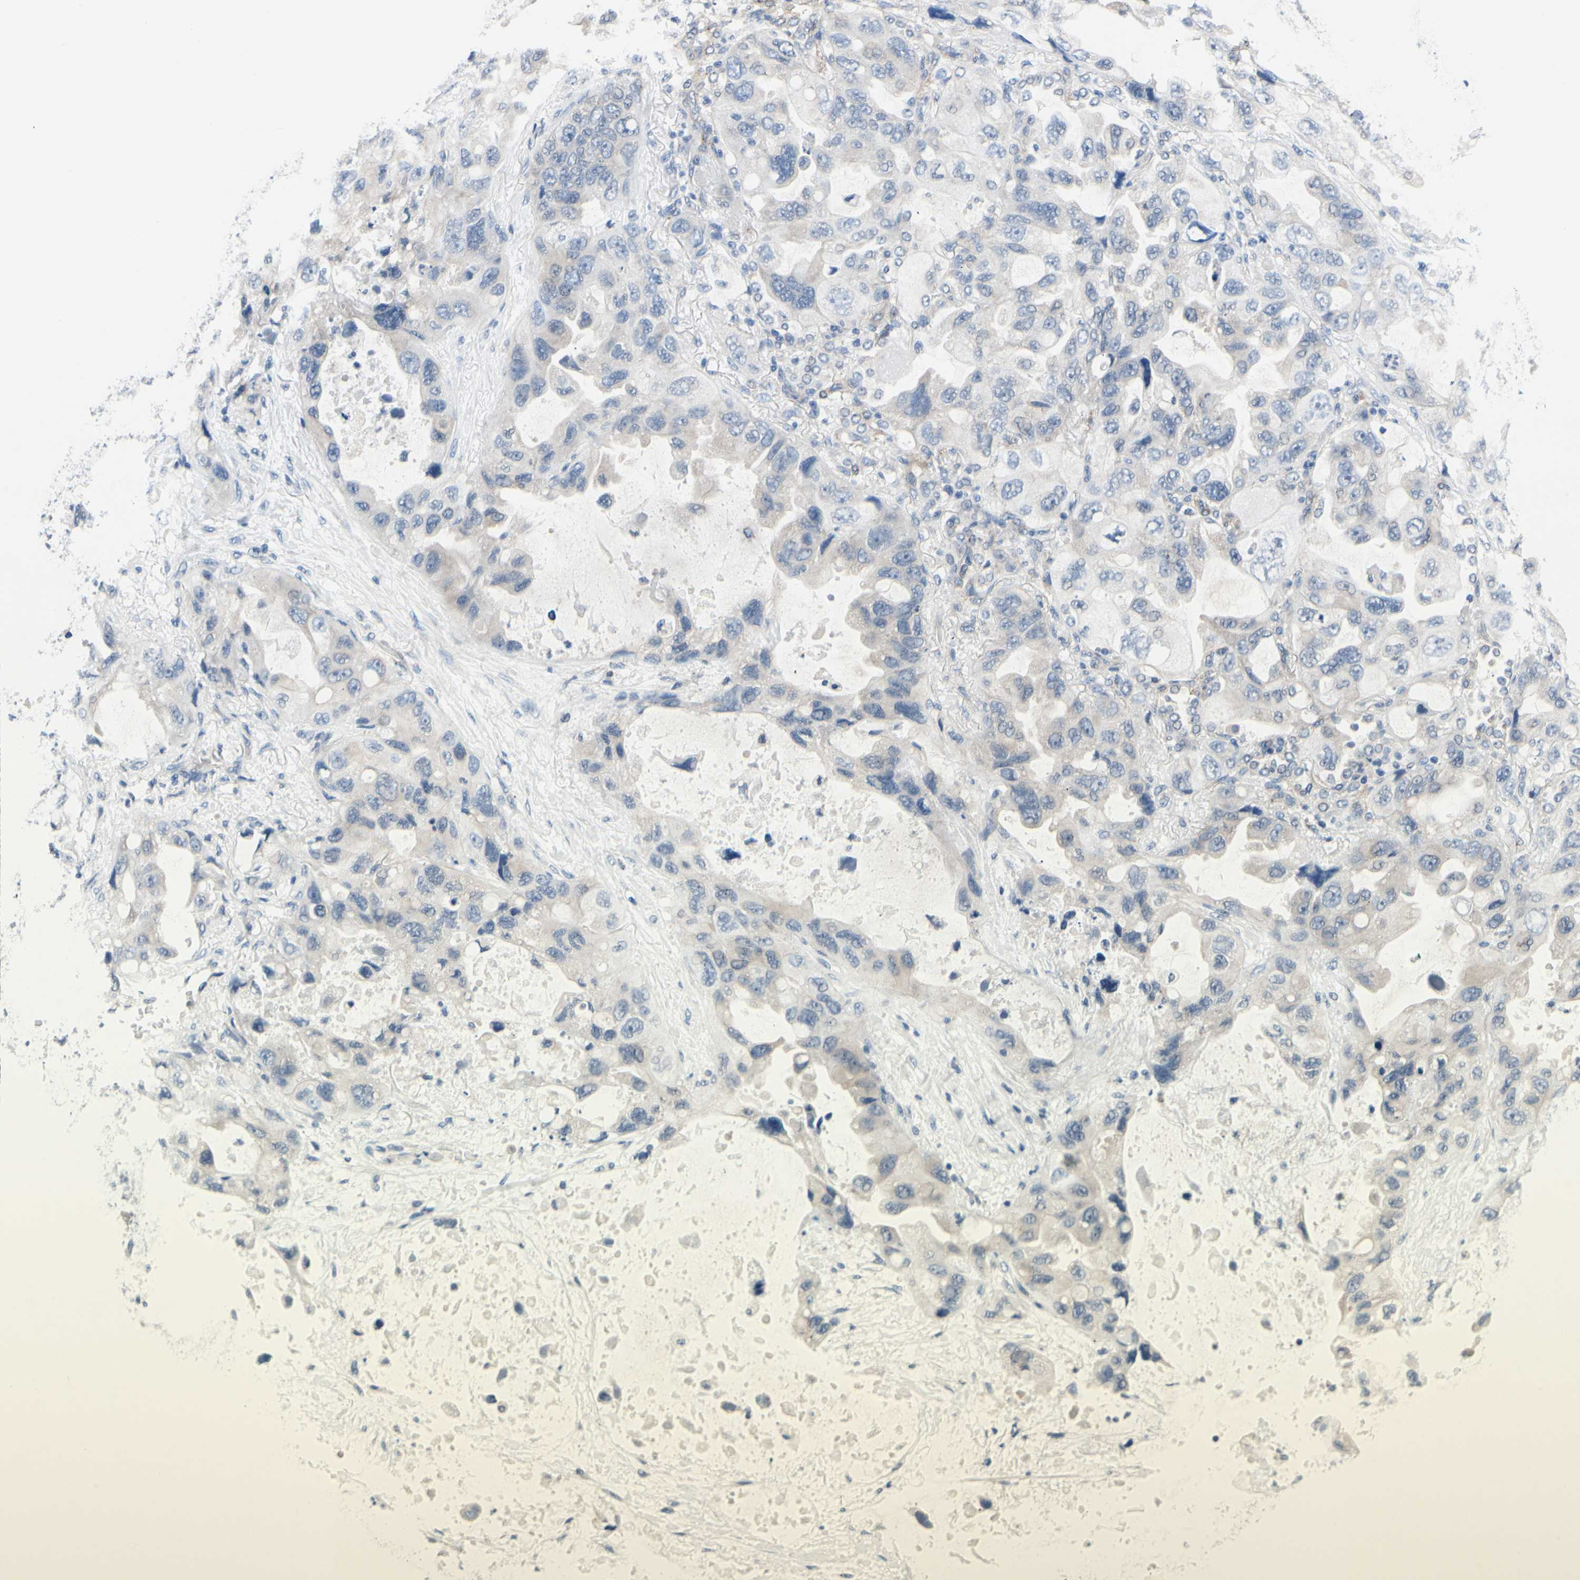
{"staining": {"intensity": "negative", "quantity": "none", "location": "none"}, "tissue": "lung cancer", "cell_type": "Tumor cells", "image_type": "cancer", "snomed": [{"axis": "morphology", "description": "Squamous cell carcinoma, NOS"}, {"axis": "topography", "description": "Lung"}], "caption": "Immunohistochemistry histopathology image of neoplastic tissue: squamous cell carcinoma (lung) stained with DAB shows no significant protein expression in tumor cells.", "gene": "PRKAR2B", "patient": {"sex": "female", "age": 73}}